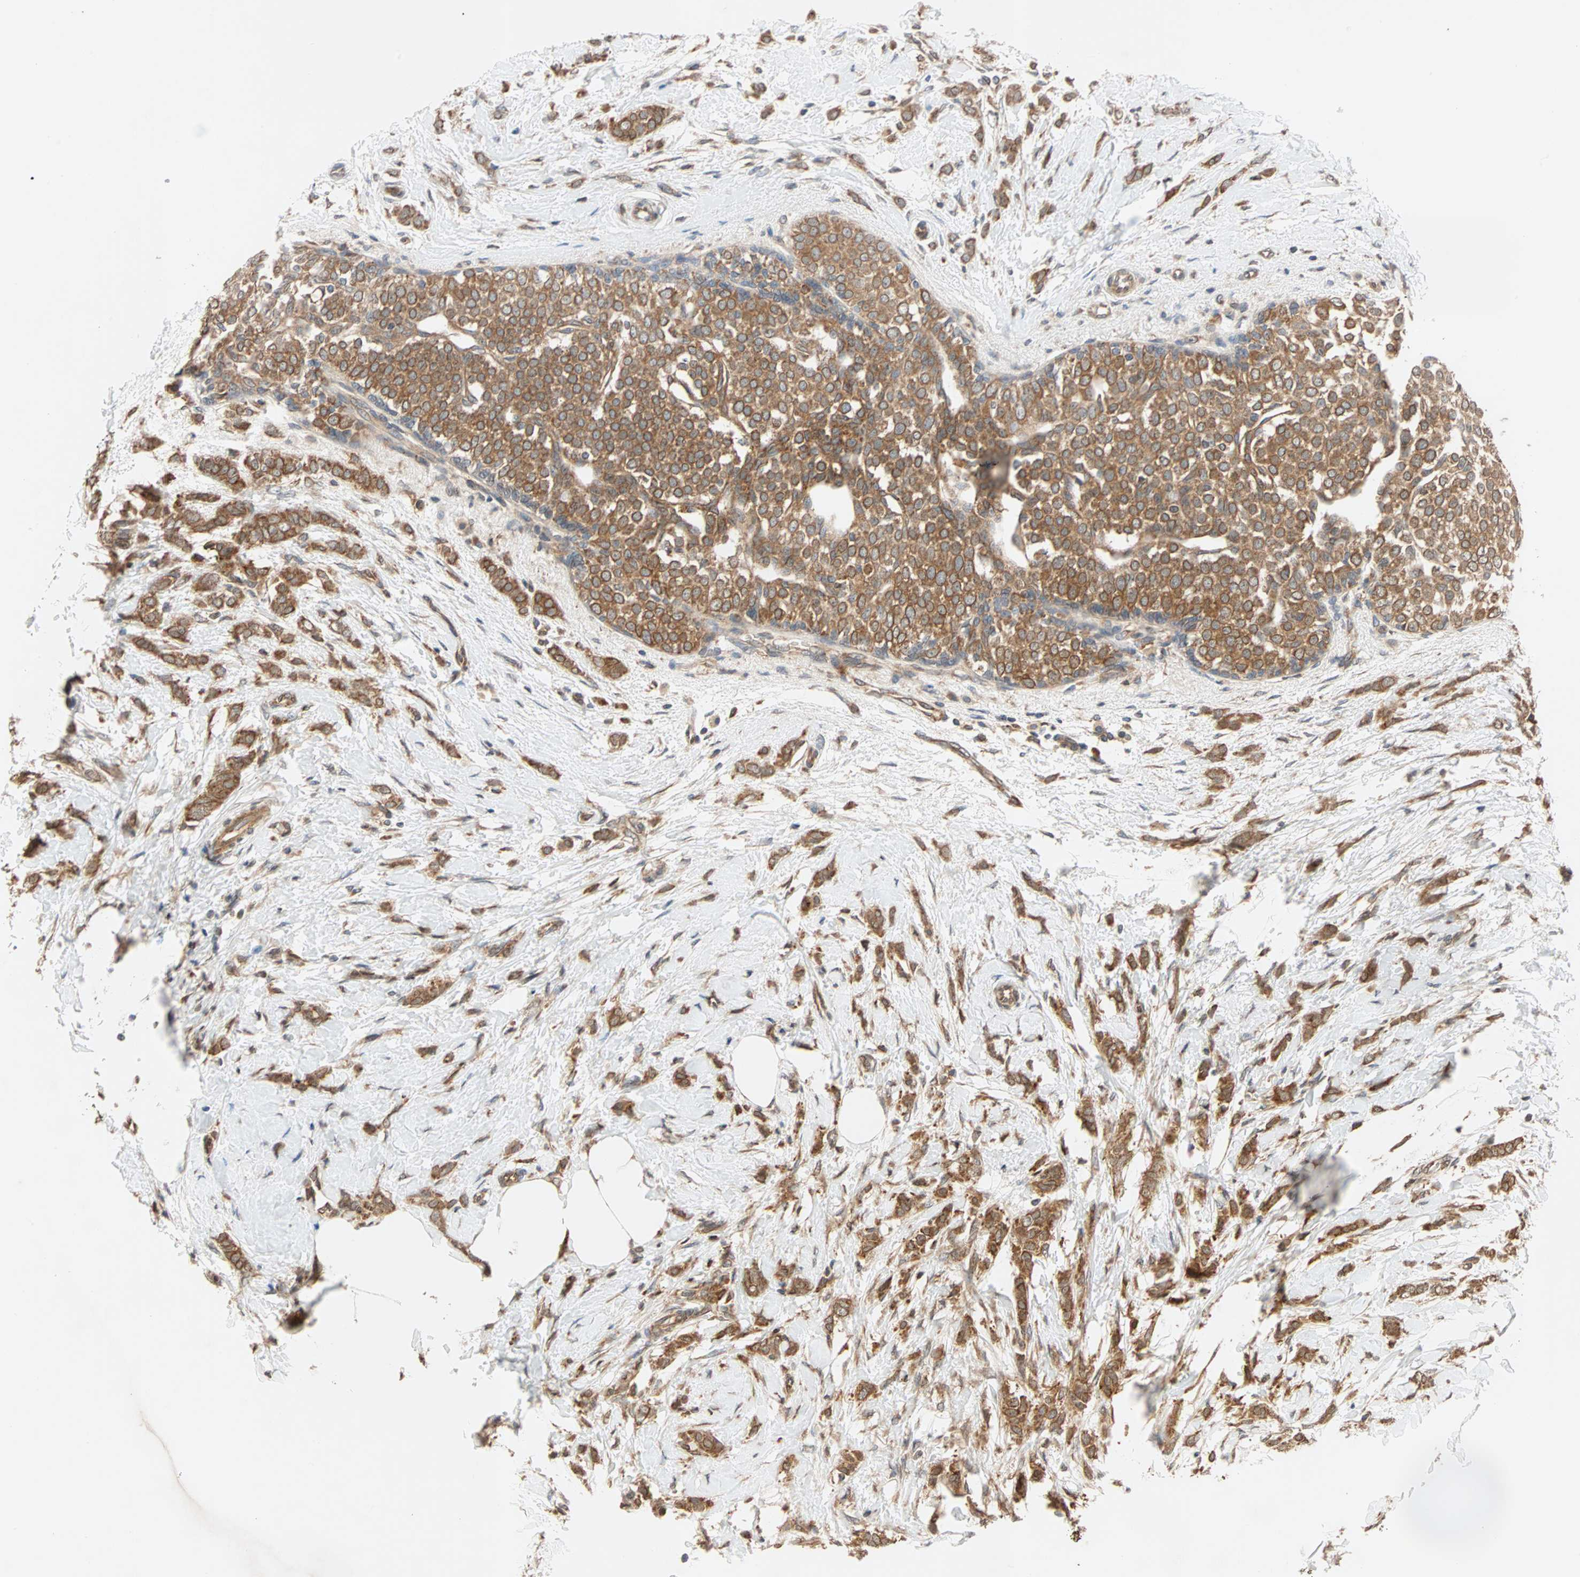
{"staining": {"intensity": "moderate", "quantity": ">75%", "location": "cytoplasmic/membranous"}, "tissue": "breast cancer", "cell_type": "Tumor cells", "image_type": "cancer", "snomed": [{"axis": "morphology", "description": "Lobular carcinoma, in situ"}, {"axis": "morphology", "description": "Lobular carcinoma"}, {"axis": "topography", "description": "Breast"}], "caption": "The photomicrograph reveals a brown stain indicating the presence of a protein in the cytoplasmic/membranous of tumor cells in lobular carcinoma (breast). The protein is stained brown, and the nuclei are stained in blue (DAB (3,3'-diaminobenzidine) IHC with brightfield microscopy, high magnification).", "gene": "AUP1", "patient": {"sex": "female", "age": 41}}